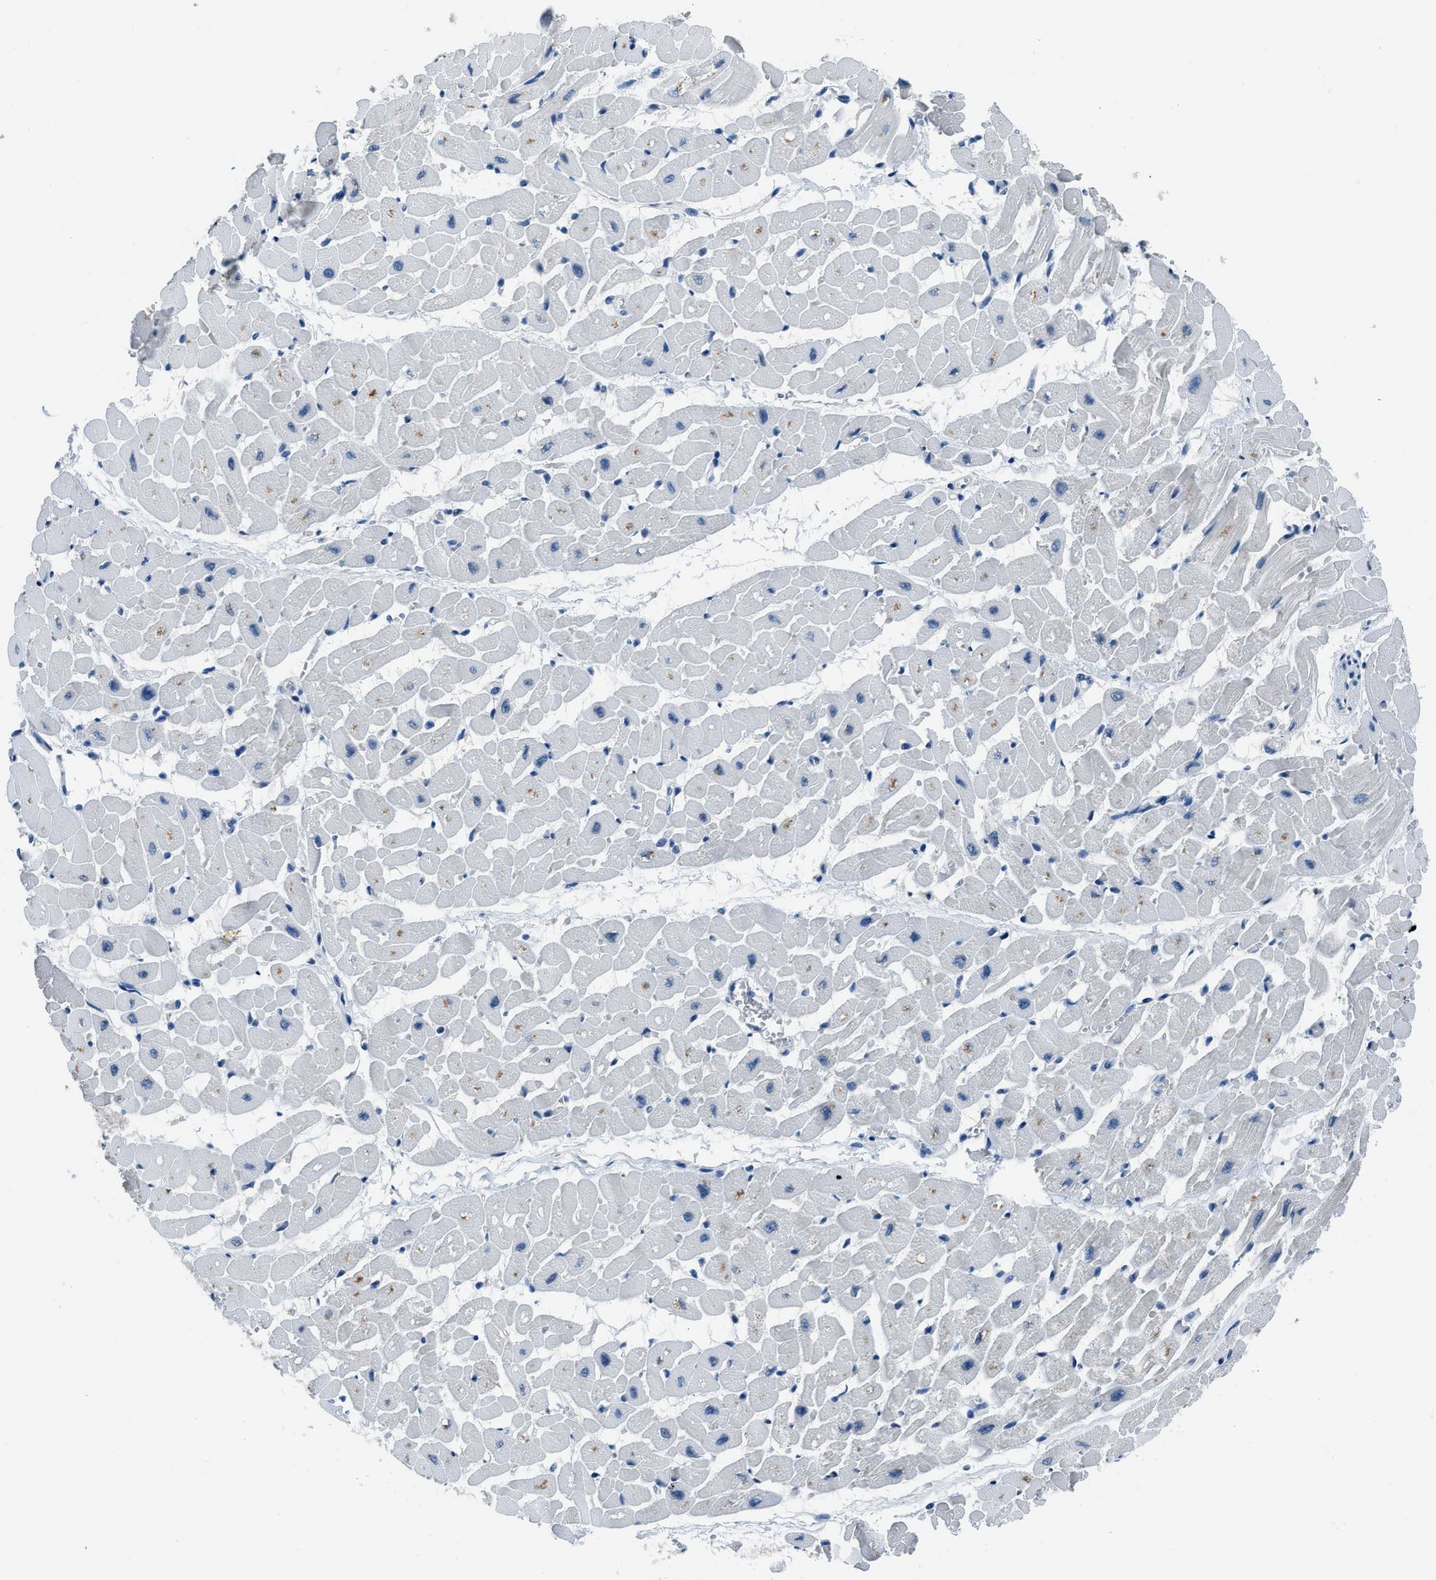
{"staining": {"intensity": "weak", "quantity": "<25%", "location": "cytoplasmic/membranous"}, "tissue": "heart muscle", "cell_type": "Cardiomyocytes", "image_type": "normal", "snomed": [{"axis": "morphology", "description": "Normal tissue, NOS"}, {"axis": "topography", "description": "Heart"}], "caption": "An immunohistochemistry (IHC) histopathology image of unremarkable heart muscle is shown. There is no staining in cardiomyocytes of heart muscle. Nuclei are stained in blue.", "gene": "GJA3", "patient": {"sex": "male", "age": 45}}